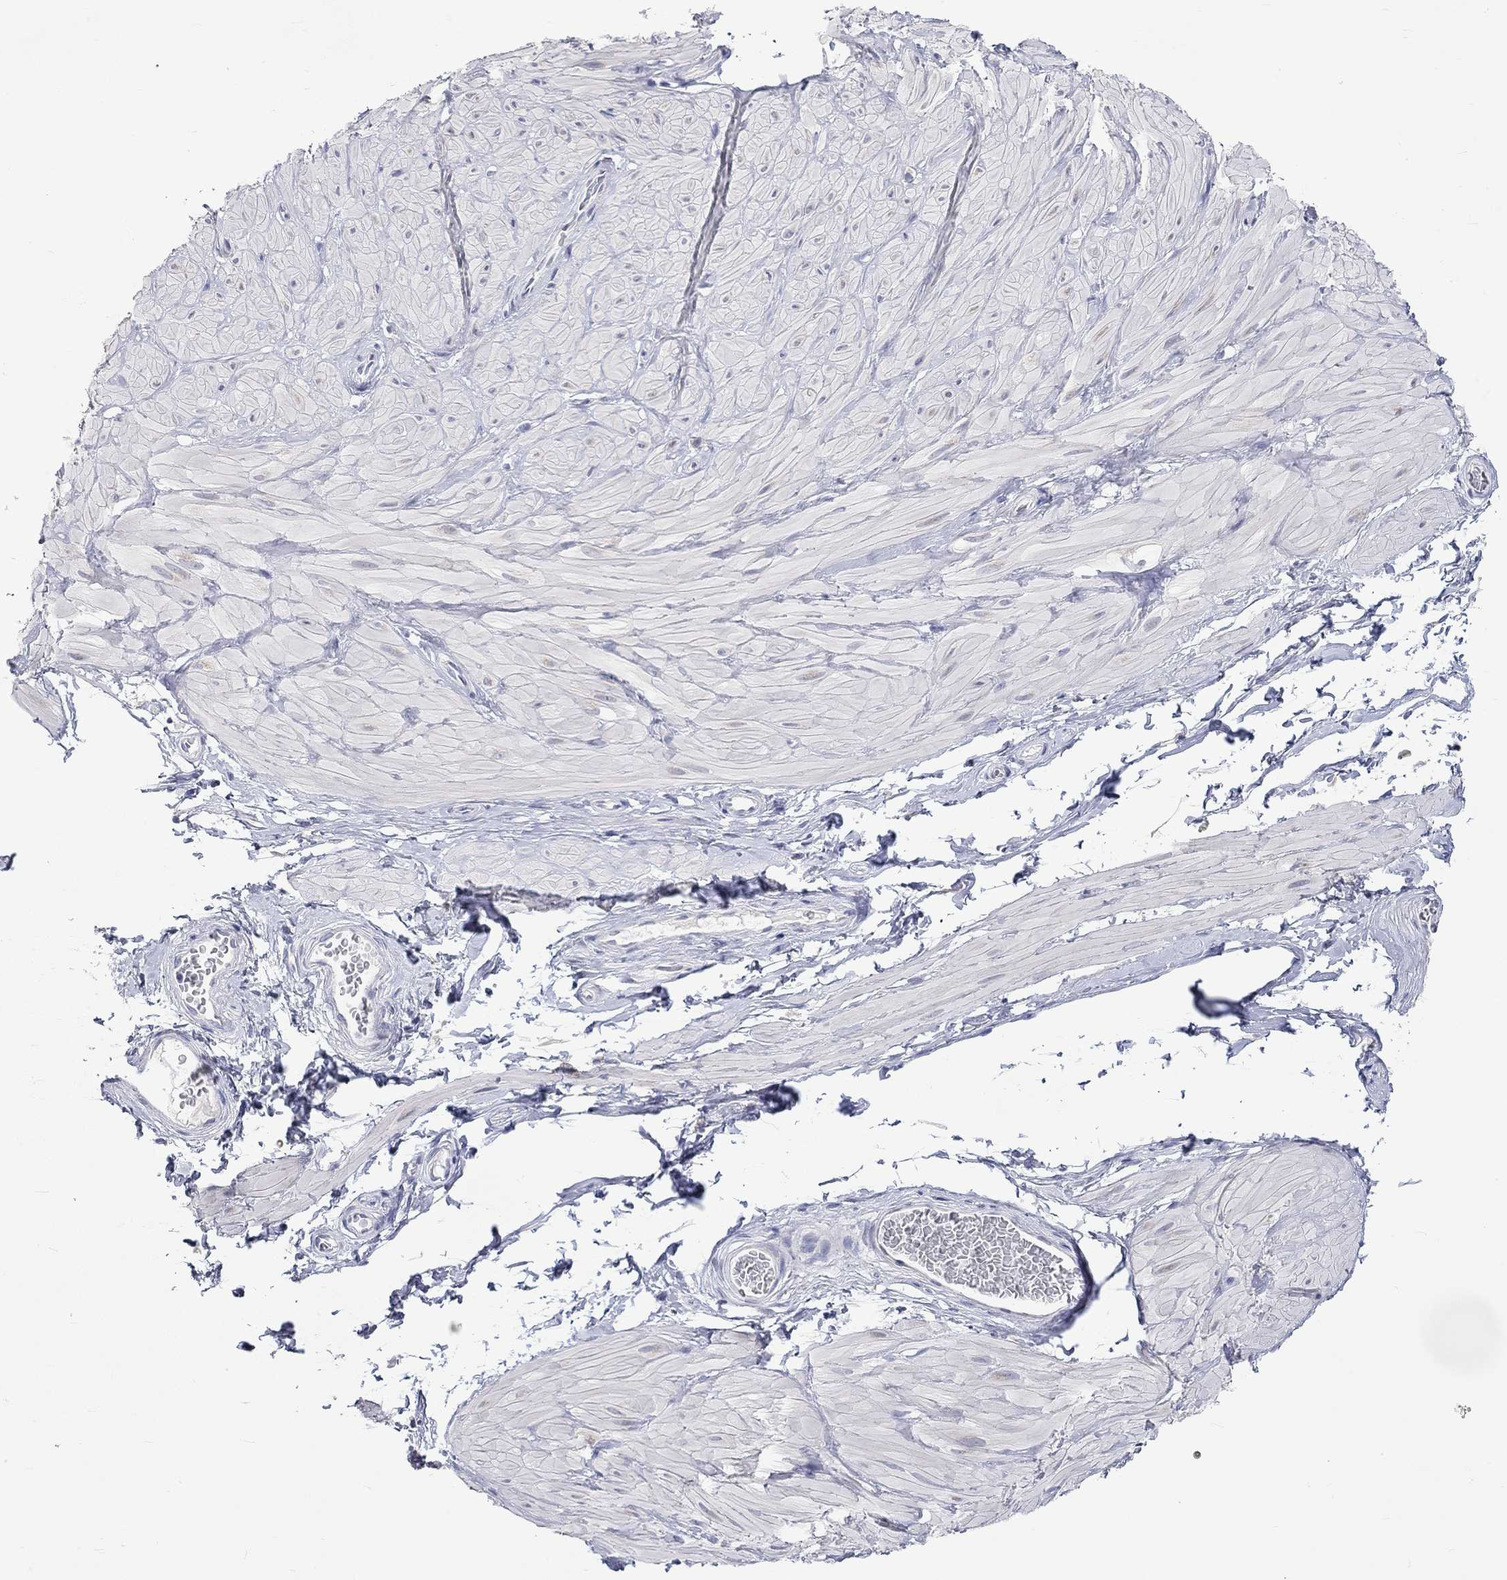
{"staining": {"intensity": "negative", "quantity": "none", "location": "none"}, "tissue": "adipose tissue", "cell_type": "Adipocytes", "image_type": "normal", "snomed": [{"axis": "morphology", "description": "Normal tissue, NOS"}, {"axis": "topography", "description": "Smooth muscle"}, {"axis": "topography", "description": "Peripheral nerve tissue"}], "caption": "Immunohistochemistry of normal human adipose tissue reveals no expression in adipocytes. Brightfield microscopy of immunohistochemistry stained with DAB (3,3'-diaminobenzidine) (brown) and hematoxylin (blue), captured at high magnification.", "gene": "CERS1", "patient": {"sex": "male", "age": 22}}